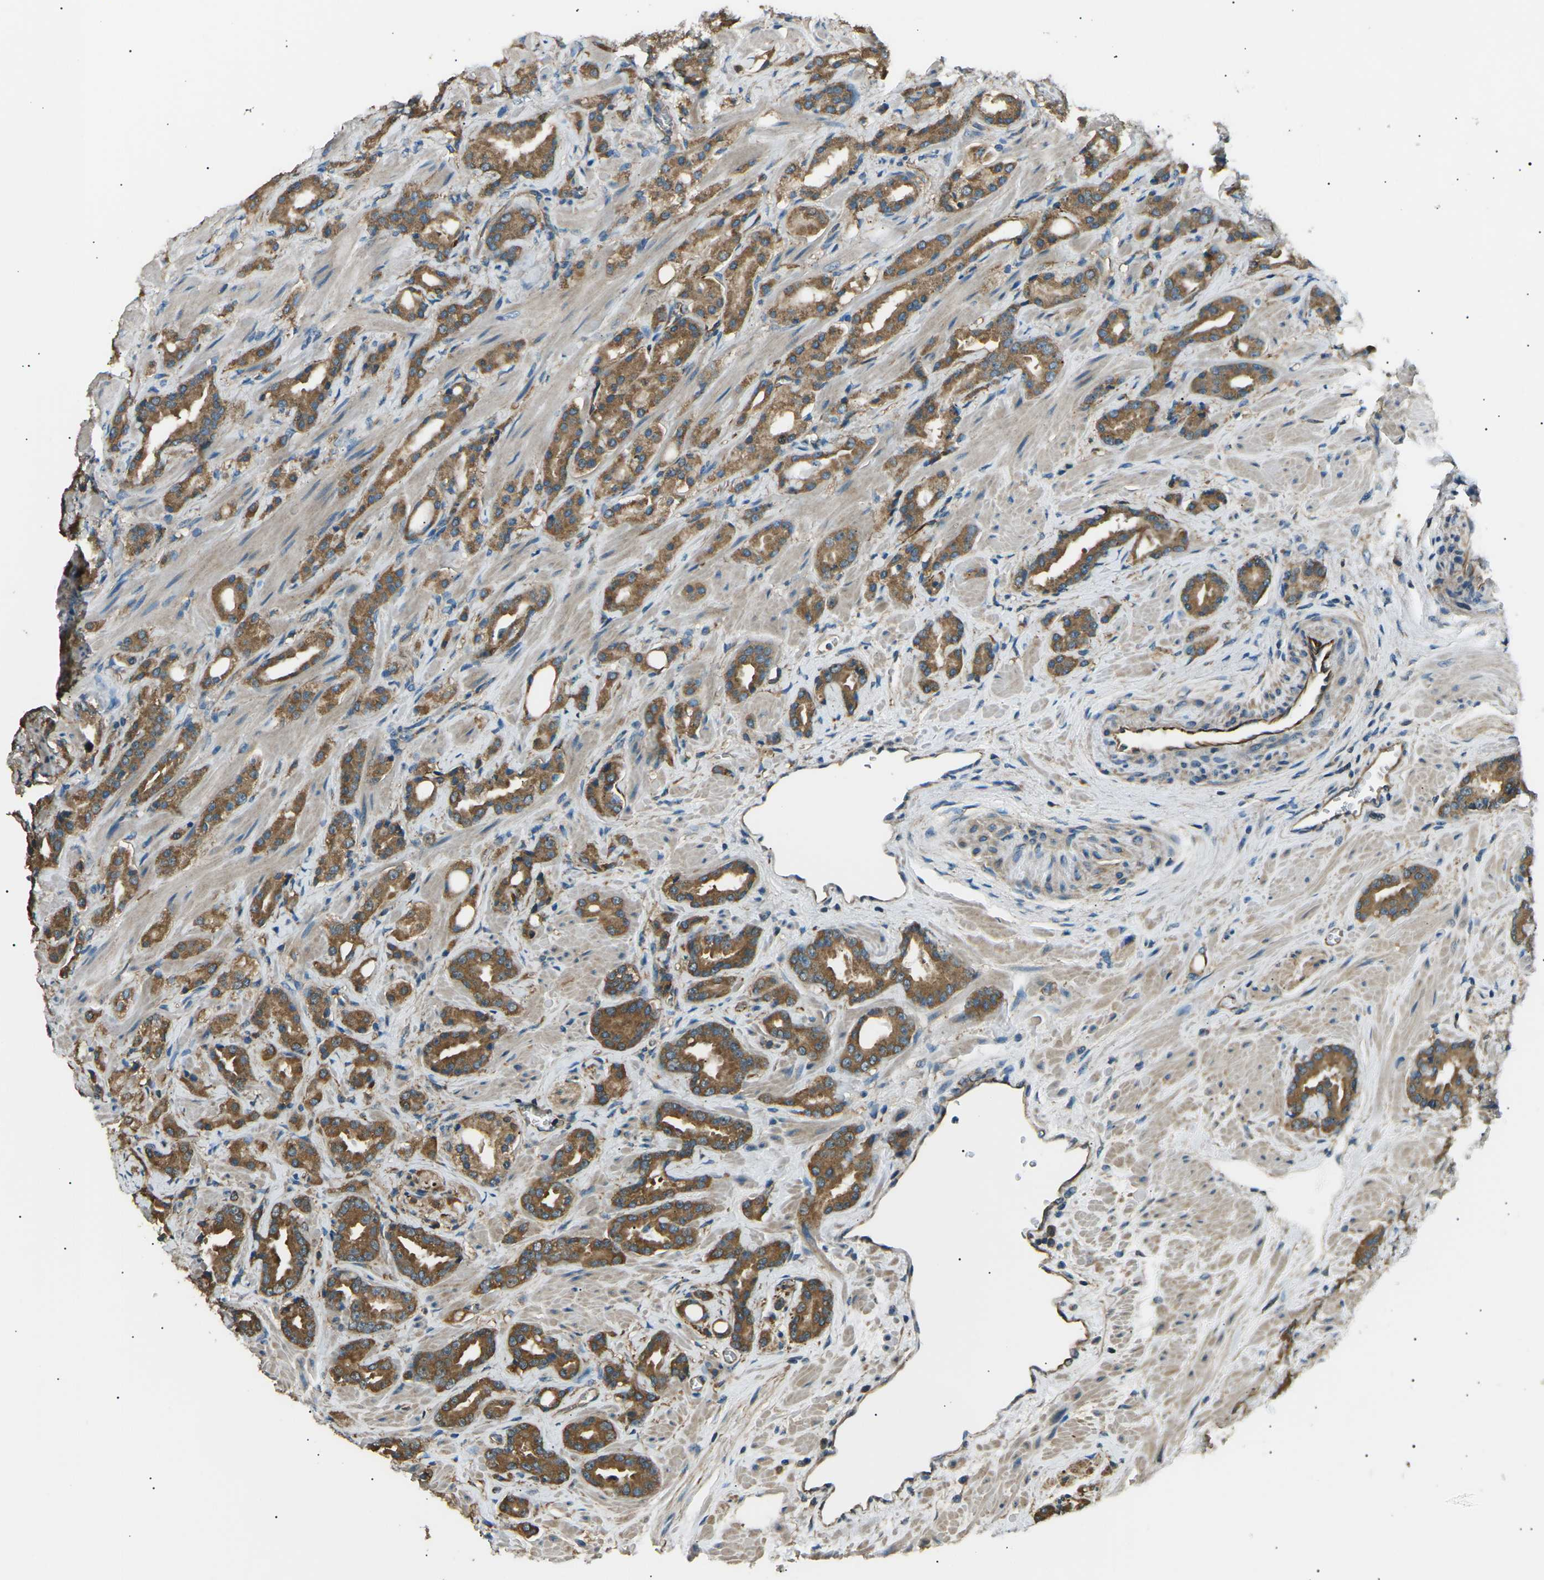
{"staining": {"intensity": "moderate", "quantity": ">75%", "location": "cytoplasmic/membranous"}, "tissue": "prostate cancer", "cell_type": "Tumor cells", "image_type": "cancer", "snomed": [{"axis": "morphology", "description": "Adenocarcinoma, High grade"}, {"axis": "topography", "description": "Prostate"}], "caption": "Prostate high-grade adenocarcinoma tissue shows moderate cytoplasmic/membranous expression in about >75% of tumor cells, visualized by immunohistochemistry. The staining was performed using DAB, with brown indicating positive protein expression. Nuclei are stained blue with hematoxylin.", "gene": "SLK", "patient": {"sex": "male", "age": 64}}